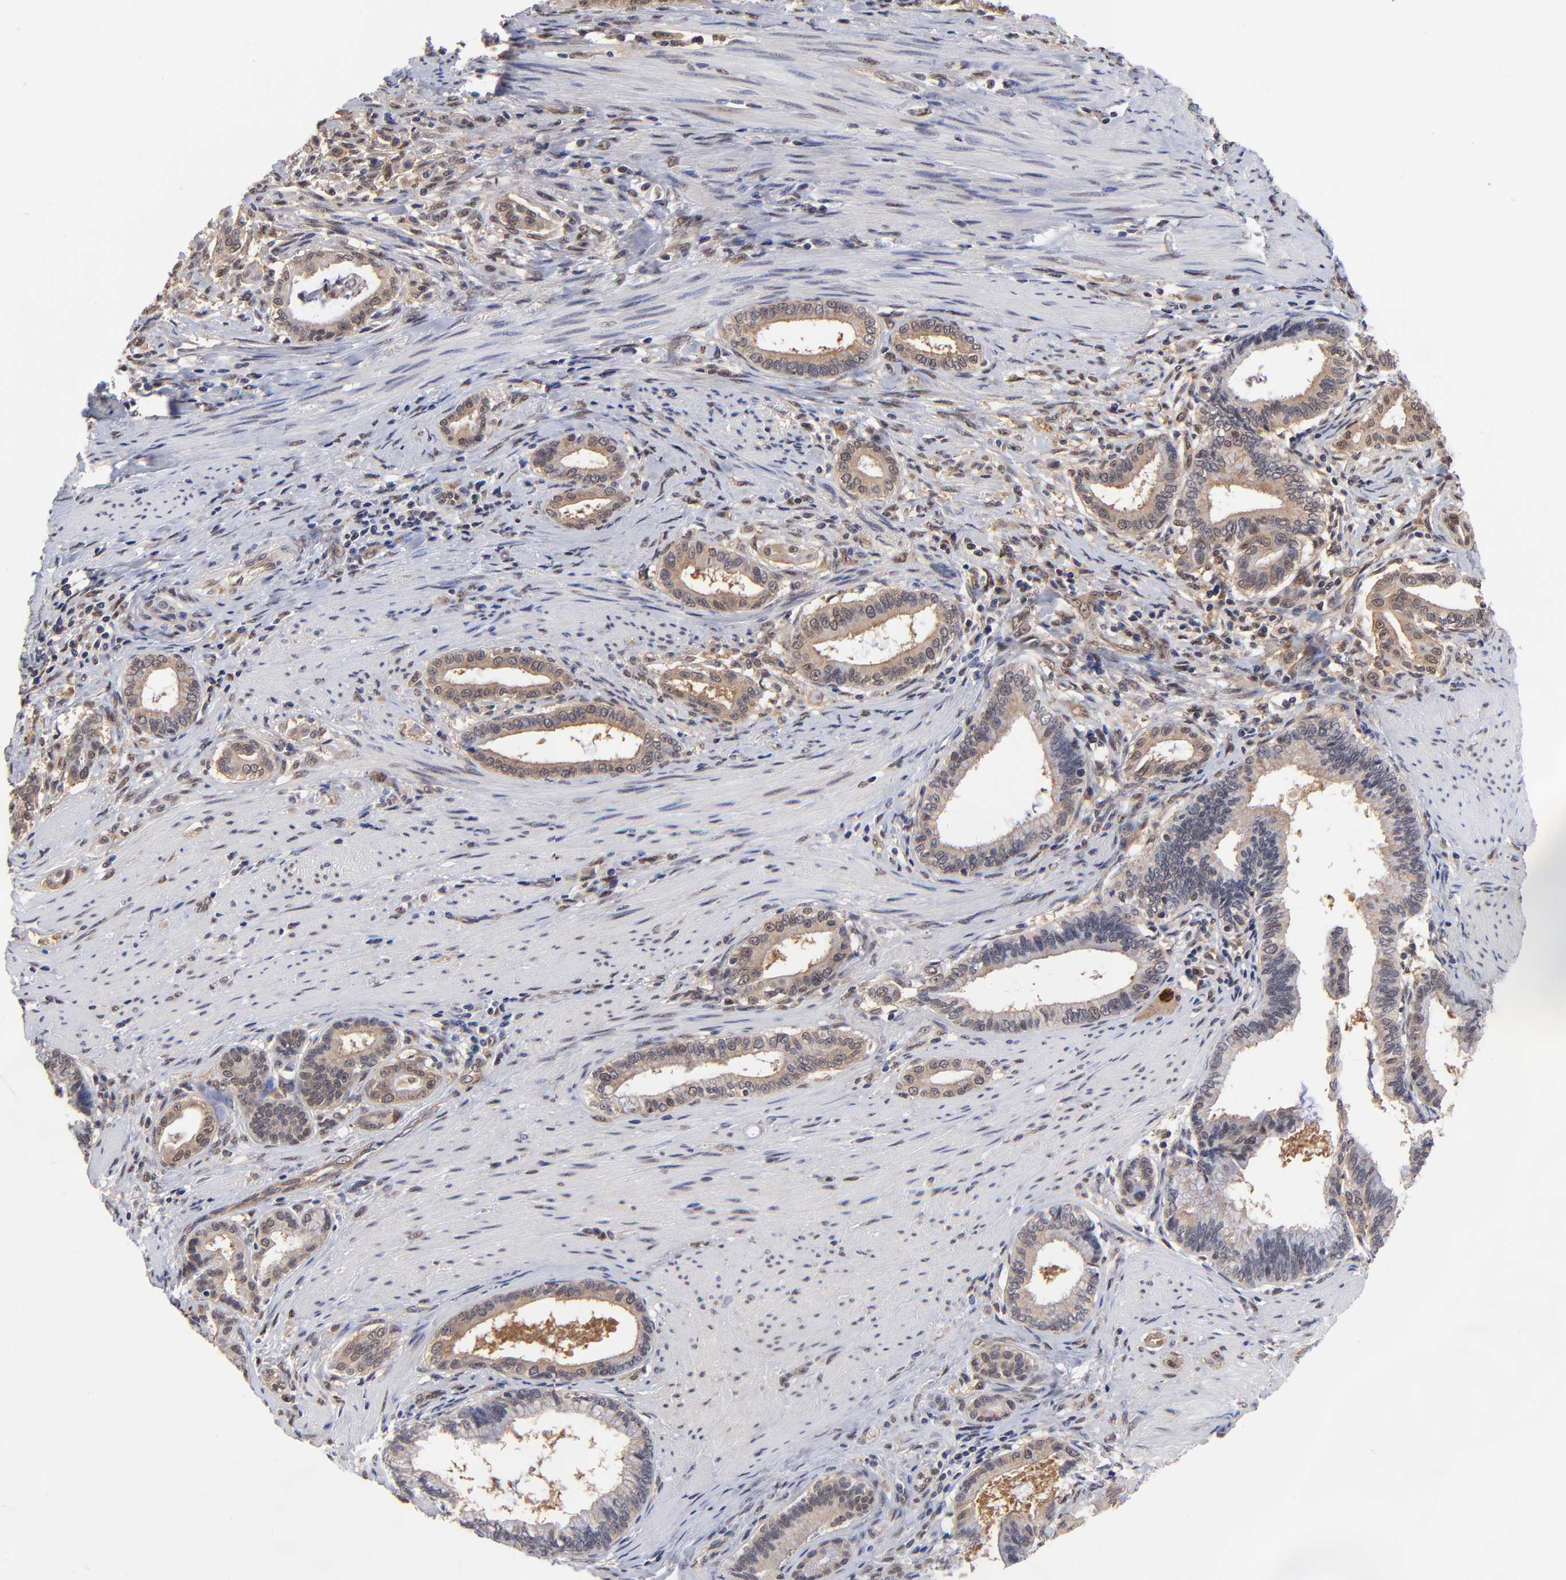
{"staining": {"intensity": "weak", "quantity": "<25%", "location": "cytoplasmic/membranous,nuclear"}, "tissue": "pancreatic cancer", "cell_type": "Tumor cells", "image_type": "cancer", "snomed": [{"axis": "morphology", "description": "Adenocarcinoma, NOS"}, {"axis": "topography", "description": "Pancreas"}], "caption": "Immunohistochemical staining of human pancreatic cancer exhibits no significant expression in tumor cells. The staining was performed using DAB (3,3'-diaminobenzidine) to visualize the protein expression in brown, while the nuclei were stained in blue with hematoxylin (Magnification: 20x).", "gene": "PSMC4", "patient": {"sex": "female", "age": 64}}